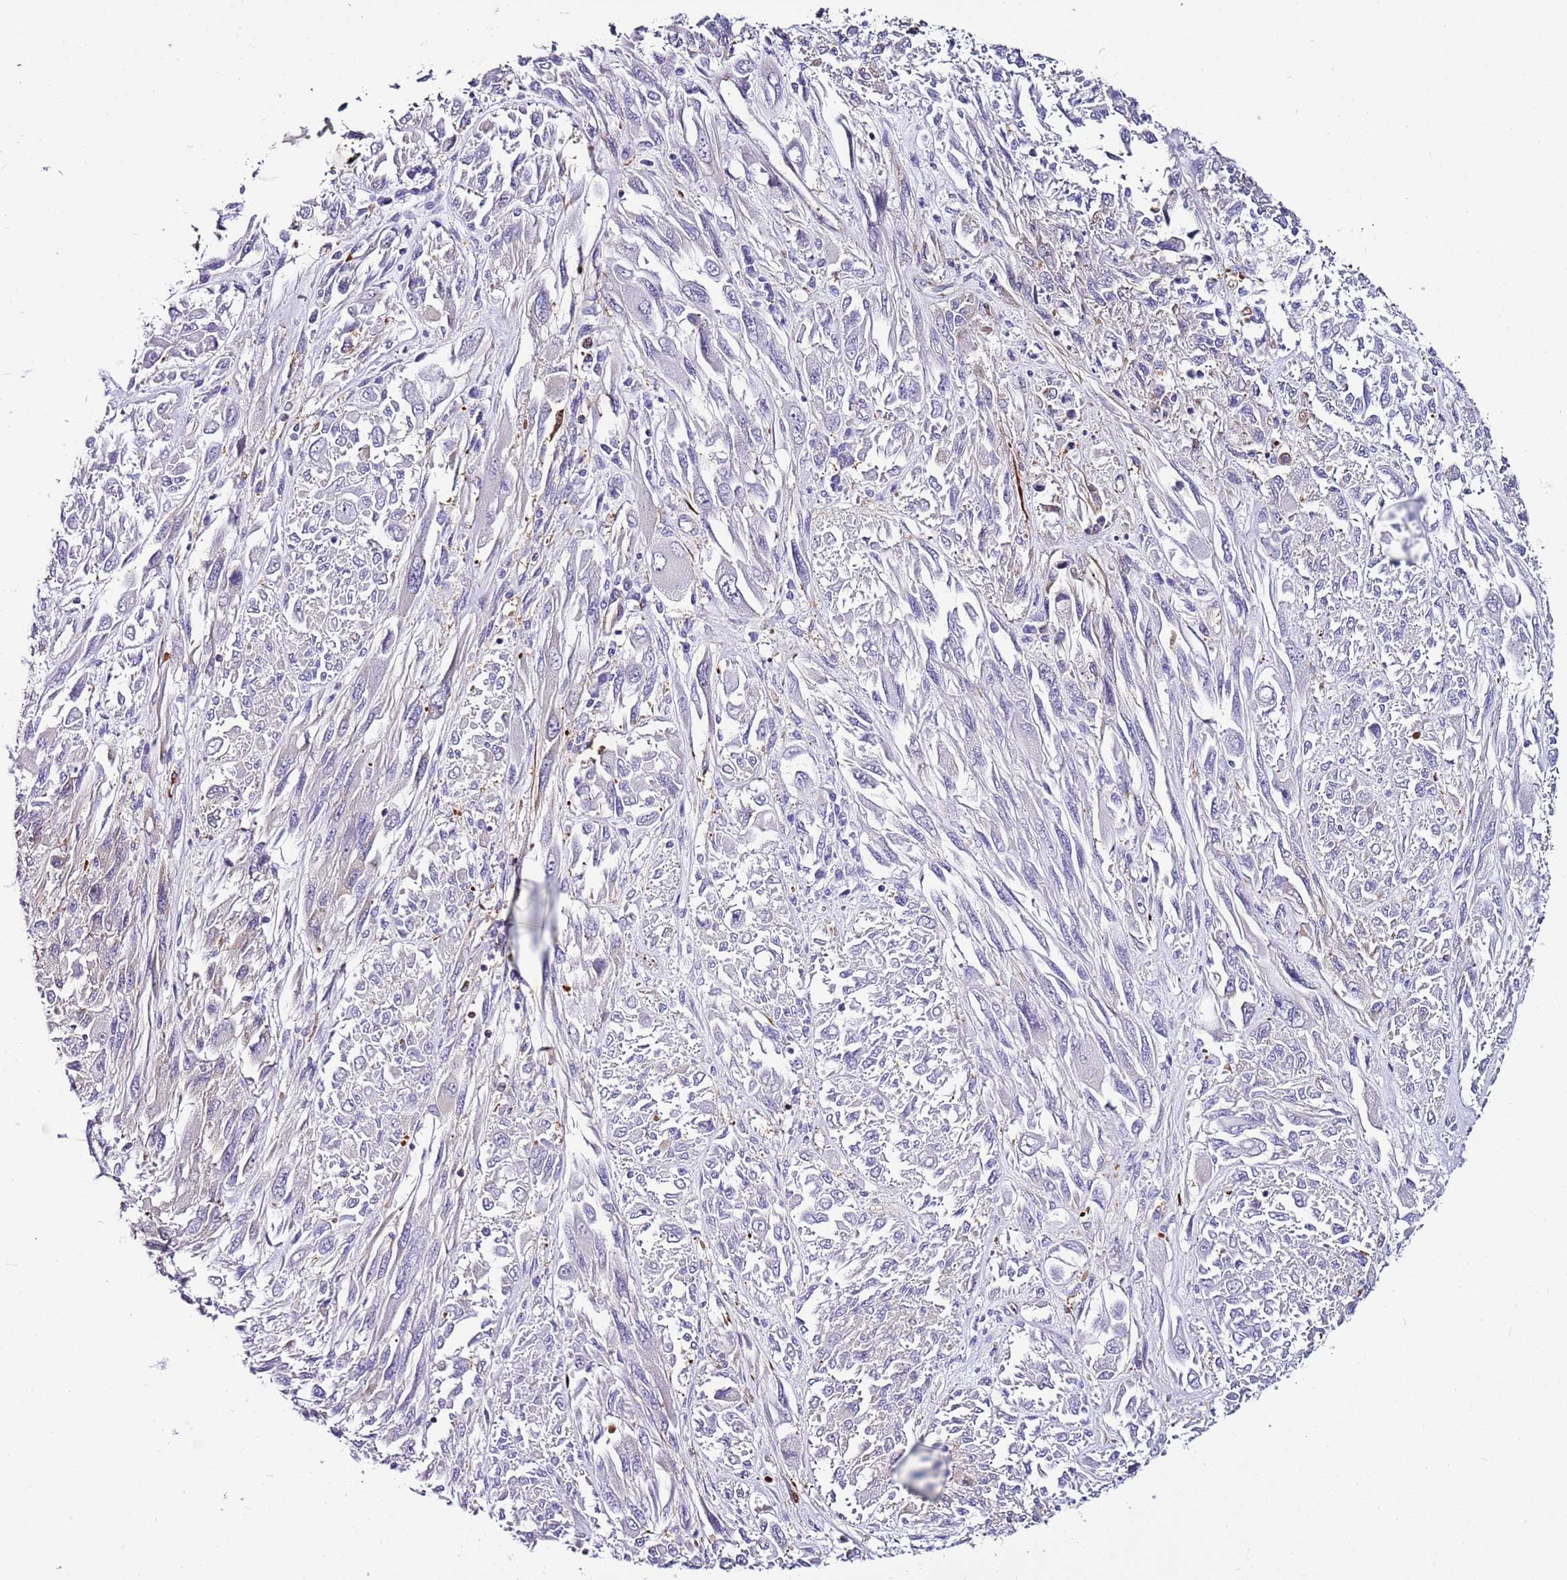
{"staining": {"intensity": "weak", "quantity": "<25%", "location": "cytoplasmic/membranous"}, "tissue": "melanoma", "cell_type": "Tumor cells", "image_type": "cancer", "snomed": [{"axis": "morphology", "description": "Malignant melanoma, NOS"}, {"axis": "topography", "description": "Skin"}], "caption": "Immunohistochemistry (IHC) of human malignant melanoma shows no expression in tumor cells.", "gene": "ATXN2L", "patient": {"sex": "female", "age": 91}}